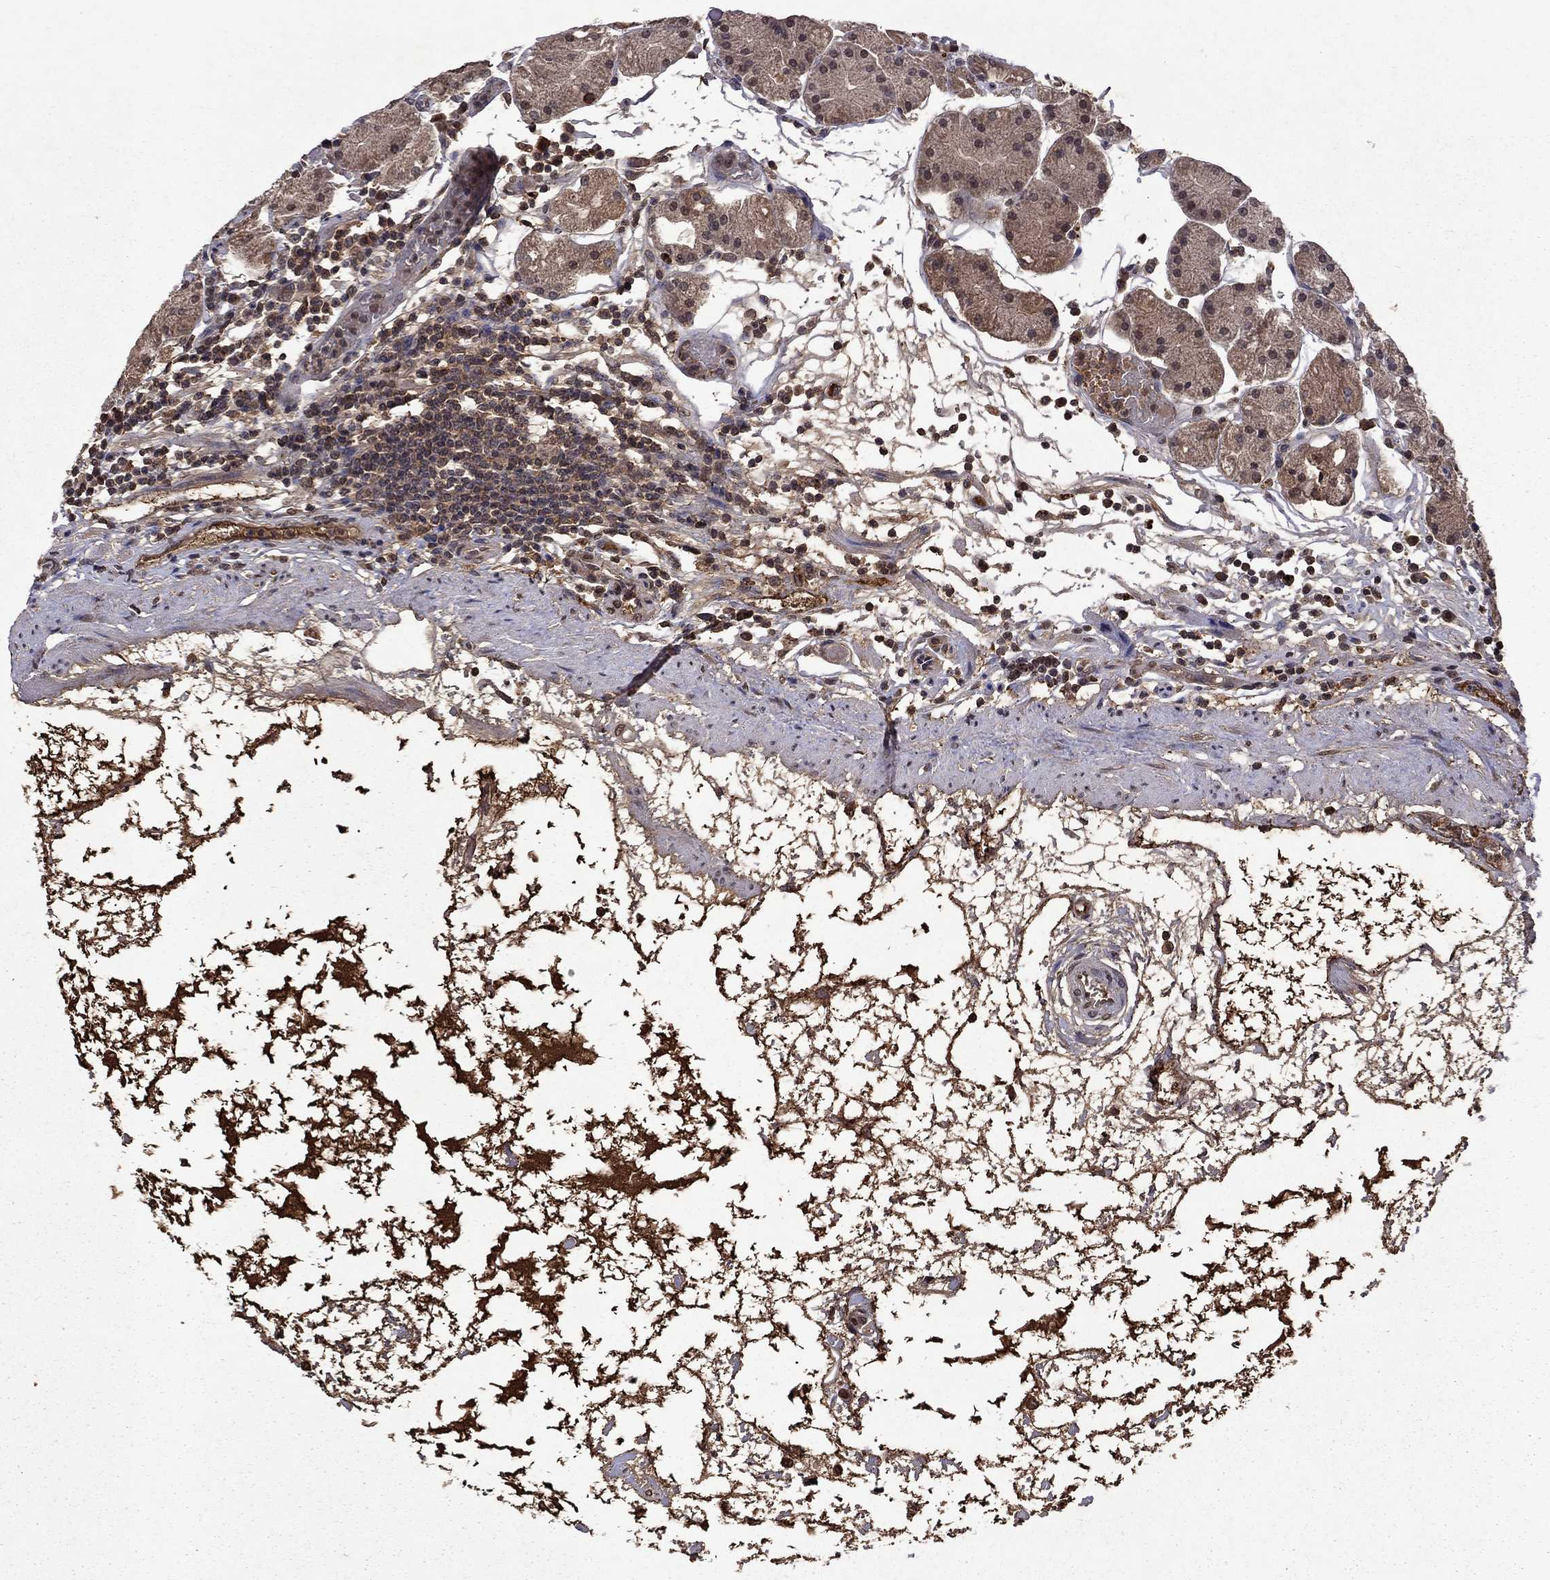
{"staining": {"intensity": "weak", "quantity": "<25%", "location": "cytoplasmic/membranous"}, "tissue": "stomach", "cell_type": "Glandular cells", "image_type": "normal", "snomed": [{"axis": "morphology", "description": "Normal tissue, NOS"}, {"axis": "topography", "description": "Stomach"}], "caption": "Immunohistochemistry of unremarkable human stomach shows no positivity in glandular cells. (DAB (3,3'-diaminobenzidine) immunohistochemistry visualized using brightfield microscopy, high magnification).", "gene": "NLGN1", "patient": {"sex": "male", "age": 54}}